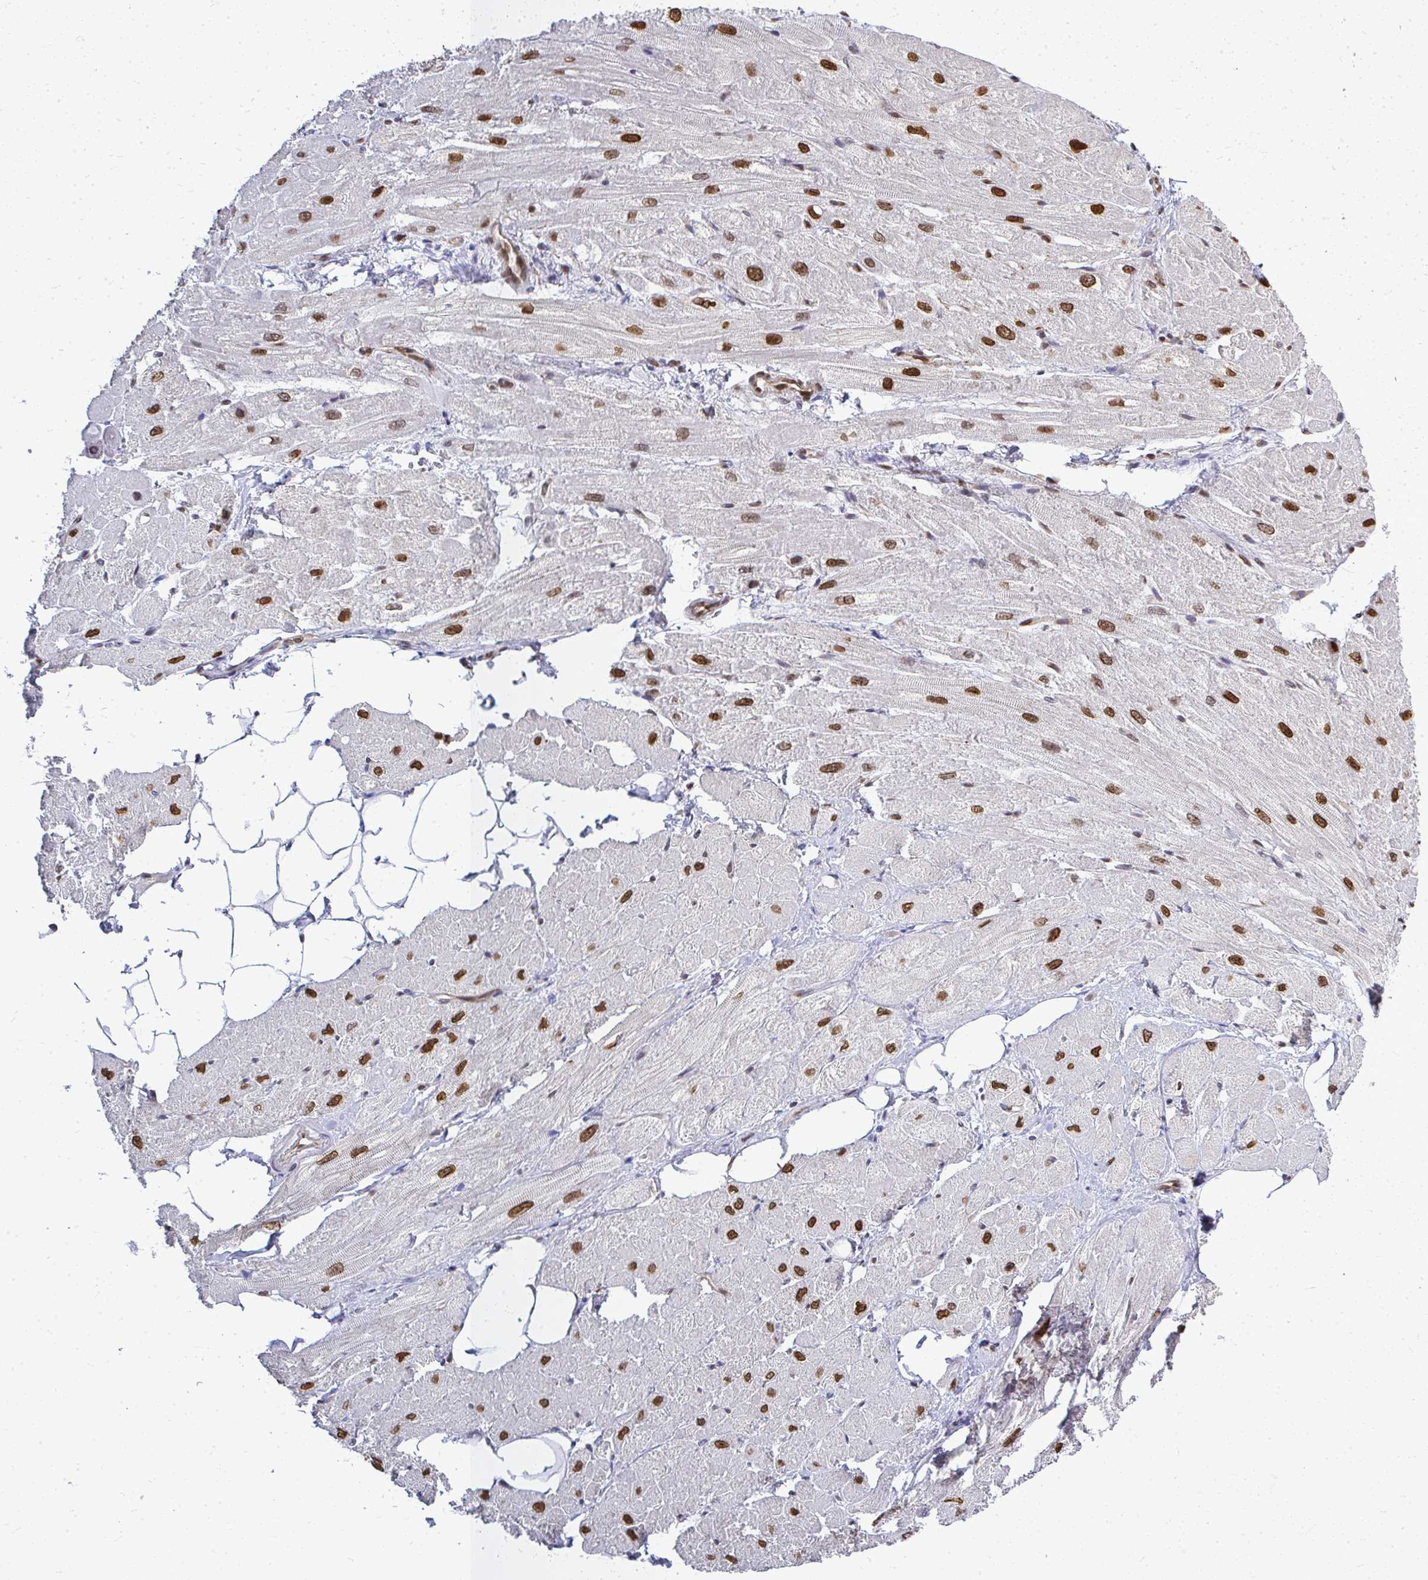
{"staining": {"intensity": "strong", "quantity": "25%-75%", "location": "cytoplasmic/membranous,nuclear"}, "tissue": "heart muscle", "cell_type": "Cardiomyocytes", "image_type": "normal", "snomed": [{"axis": "morphology", "description": "Normal tissue, NOS"}, {"axis": "topography", "description": "Heart"}], "caption": "Brown immunohistochemical staining in unremarkable human heart muscle demonstrates strong cytoplasmic/membranous,nuclear staining in about 25%-75% of cardiomyocytes.", "gene": "XPO1", "patient": {"sex": "male", "age": 62}}